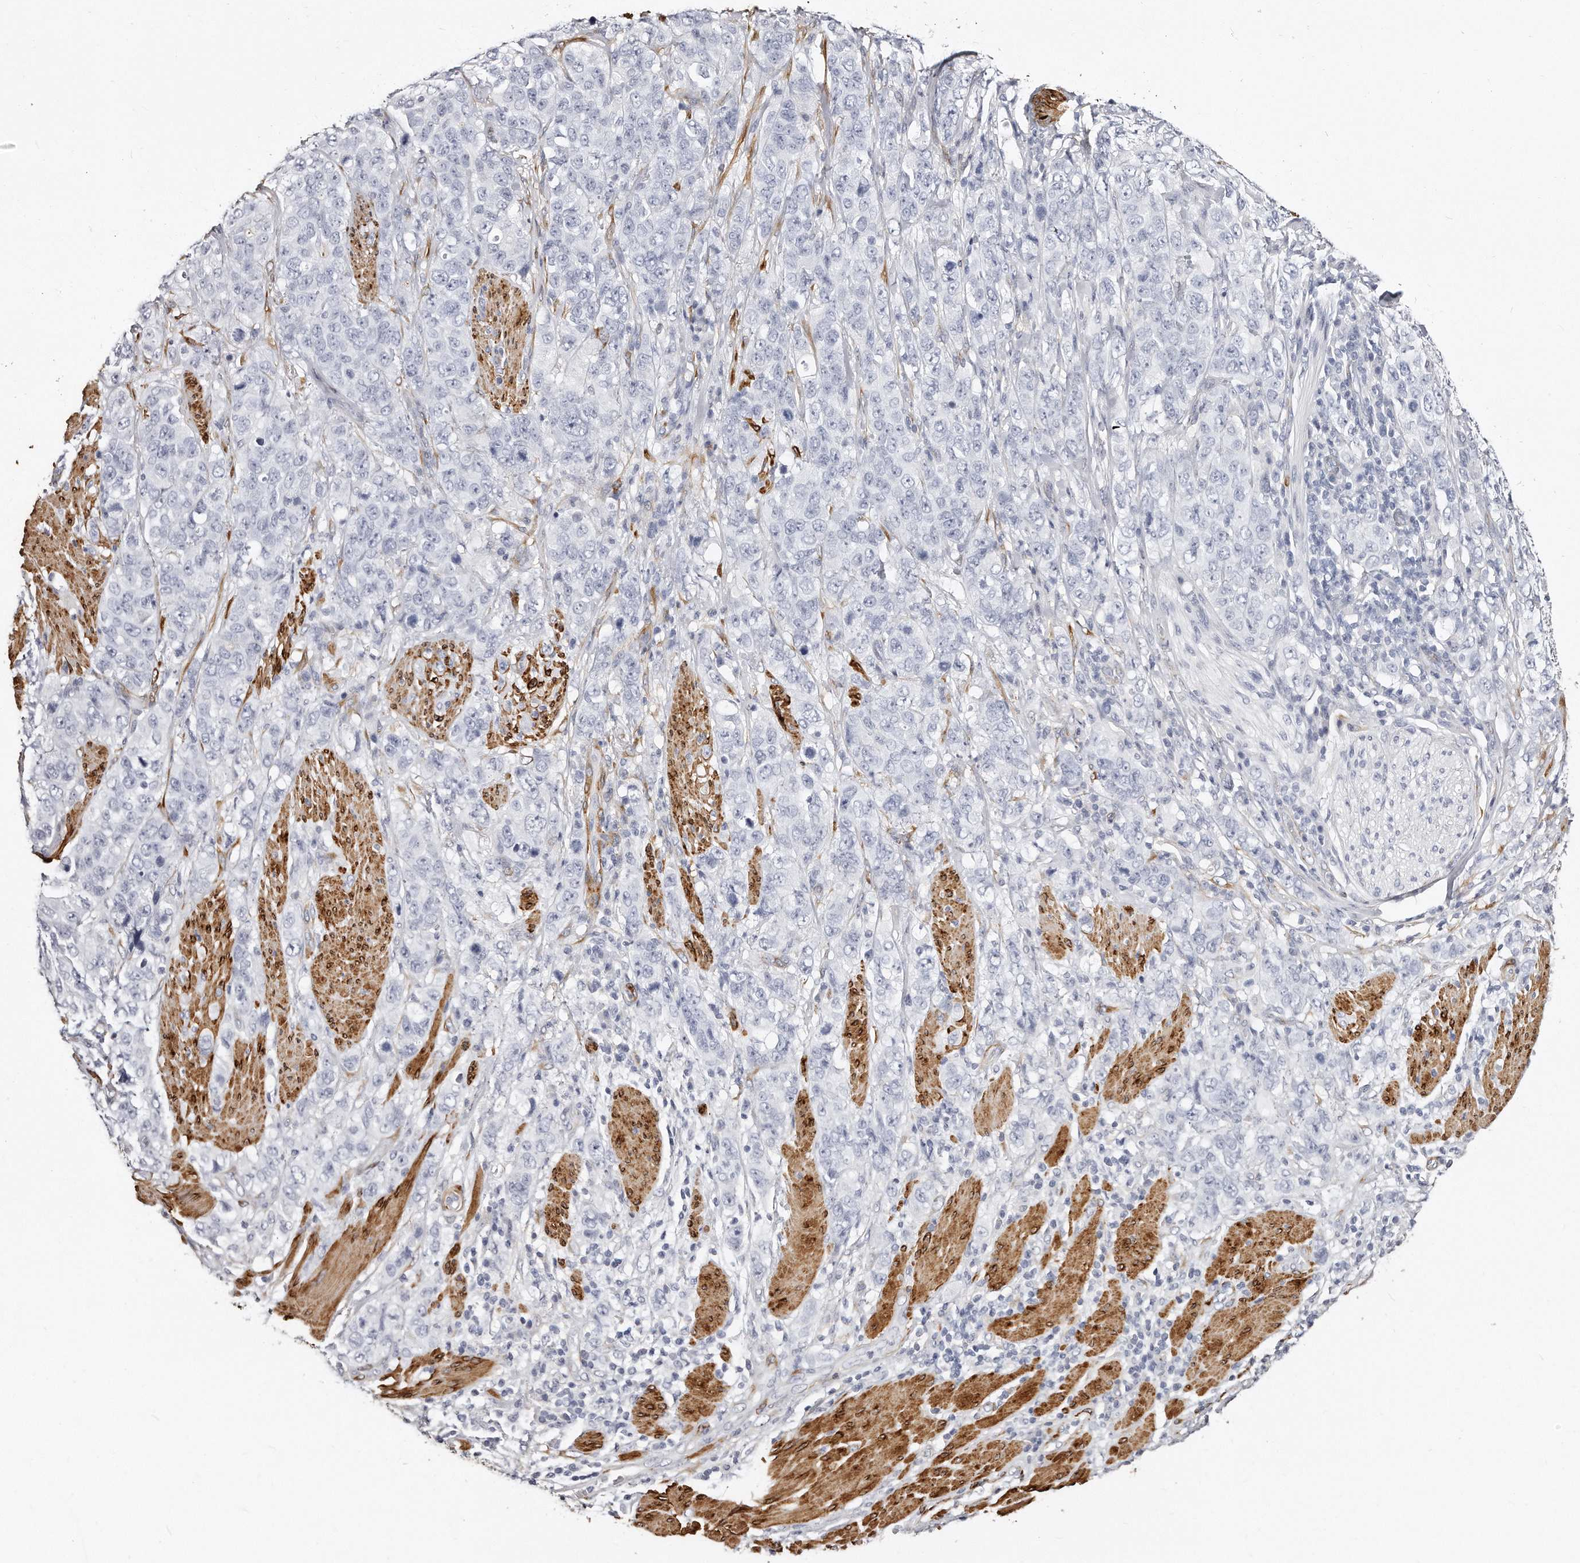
{"staining": {"intensity": "negative", "quantity": "none", "location": "none"}, "tissue": "stomach cancer", "cell_type": "Tumor cells", "image_type": "cancer", "snomed": [{"axis": "morphology", "description": "Adenocarcinoma, NOS"}, {"axis": "topography", "description": "Stomach"}], "caption": "Immunohistochemical staining of stomach cancer demonstrates no significant expression in tumor cells.", "gene": "LMOD1", "patient": {"sex": "male", "age": 48}}